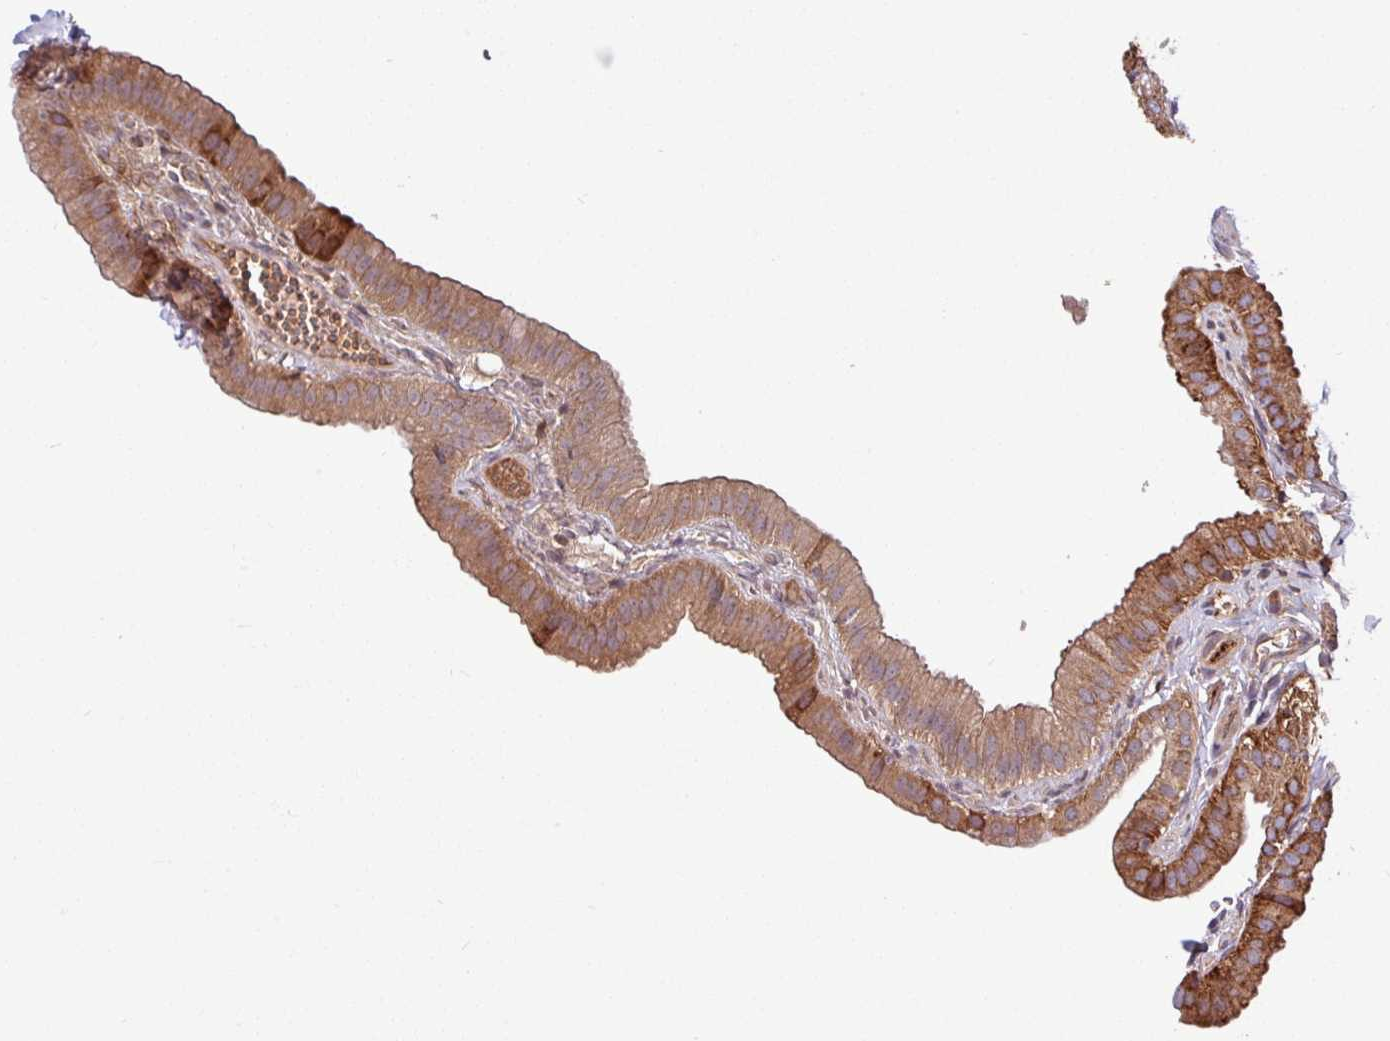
{"staining": {"intensity": "strong", "quantity": ">75%", "location": "cytoplasmic/membranous"}, "tissue": "gallbladder", "cell_type": "Glandular cells", "image_type": "normal", "snomed": [{"axis": "morphology", "description": "Normal tissue, NOS"}, {"axis": "topography", "description": "Gallbladder"}], "caption": "A micrograph showing strong cytoplasmic/membranous staining in about >75% of glandular cells in normal gallbladder, as visualized by brown immunohistochemical staining.", "gene": "LSM12", "patient": {"sex": "female", "age": 61}}